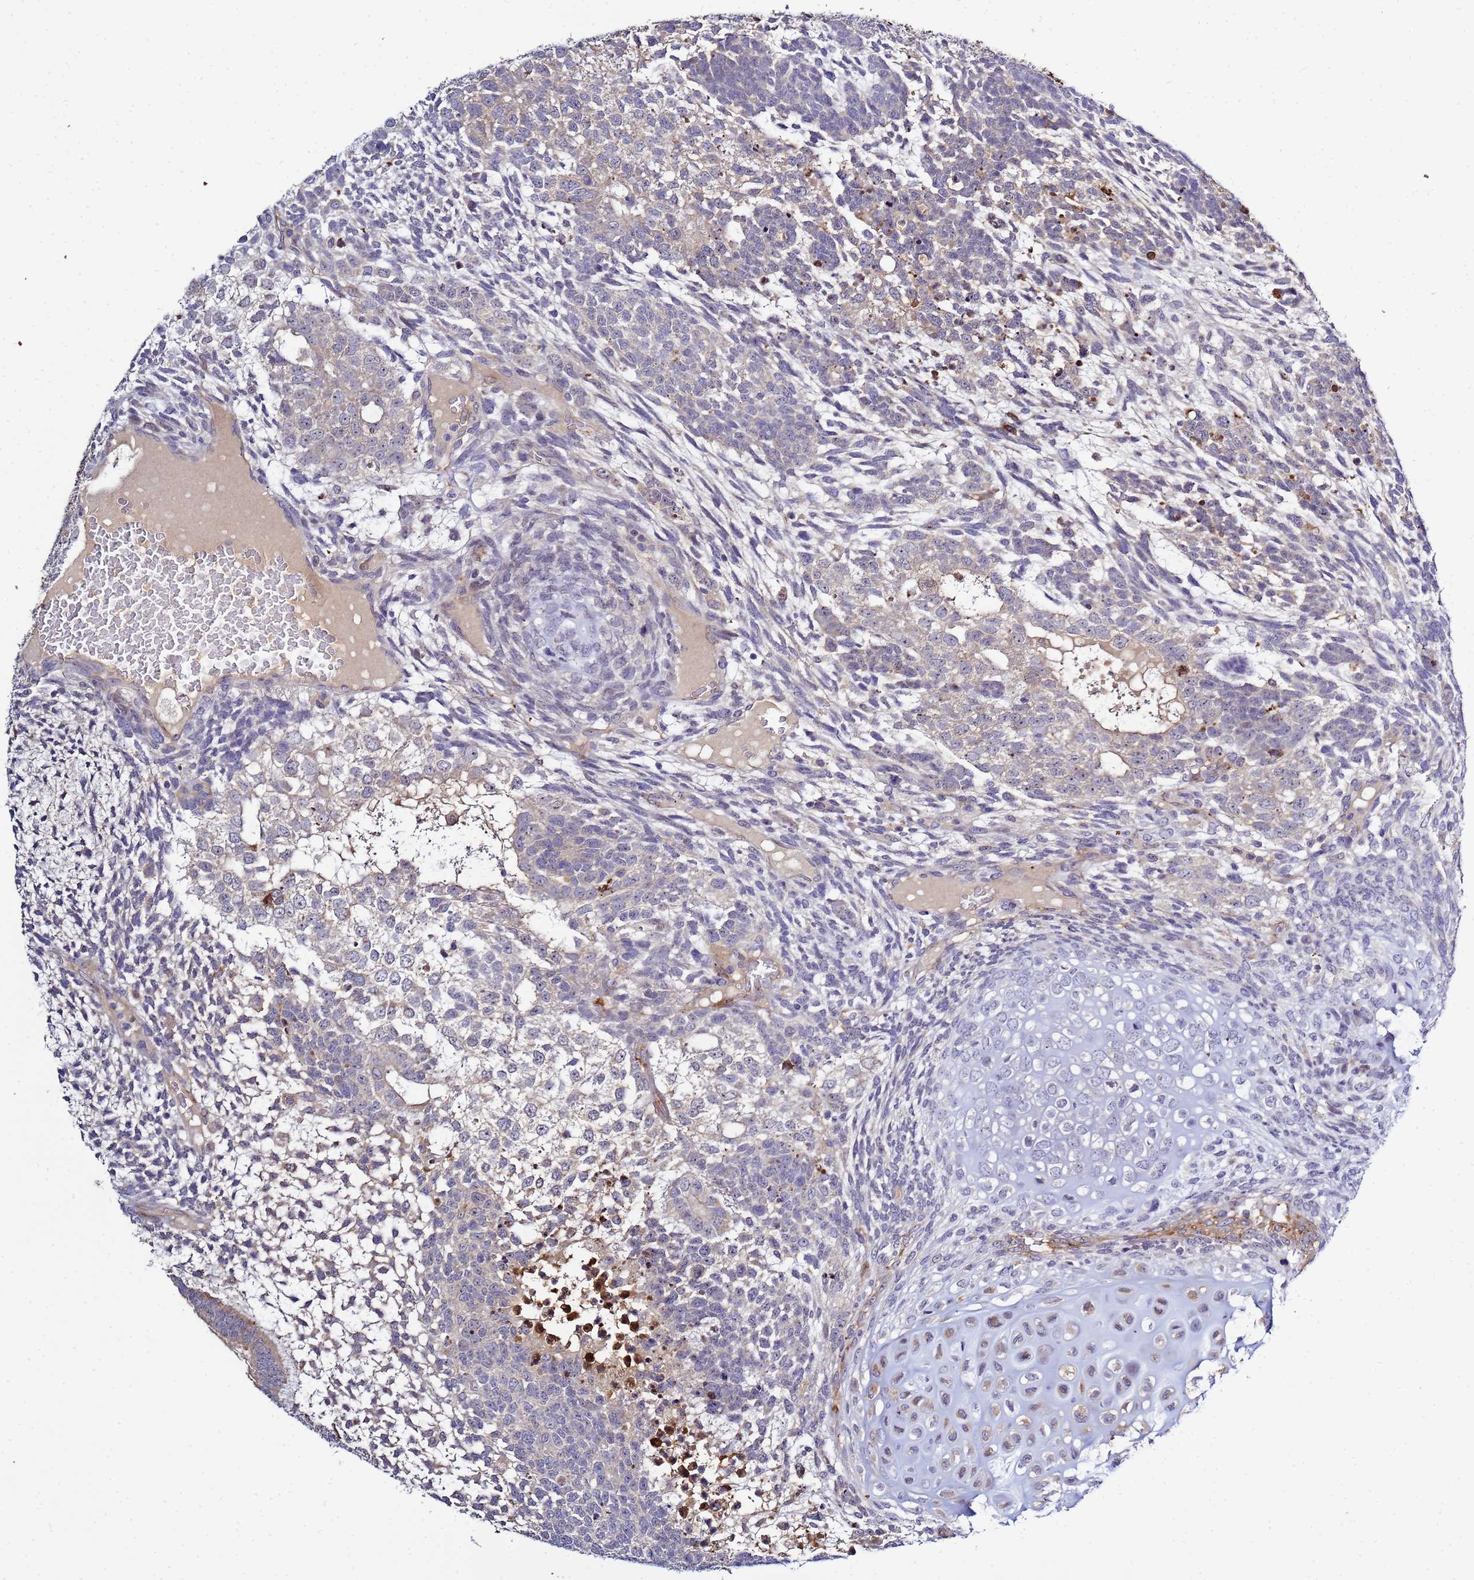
{"staining": {"intensity": "weak", "quantity": "25%-75%", "location": "cytoplasmic/membranous"}, "tissue": "testis cancer", "cell_type": "Tumor cells", "image_type": "cancer", "snomed": [{"axis": "morphology", "description": "Carcinoma, Embryonal, NOS"}, {"axis": "topography", "description": "Testis"}], "caption": "Protein staining demonstrates weak cytoplasmic/membranous expression in about 25%-75% of tumor cells in testis cancer.", "gene": "NOL8", "patient": {"sex": "male", "age": 23}}